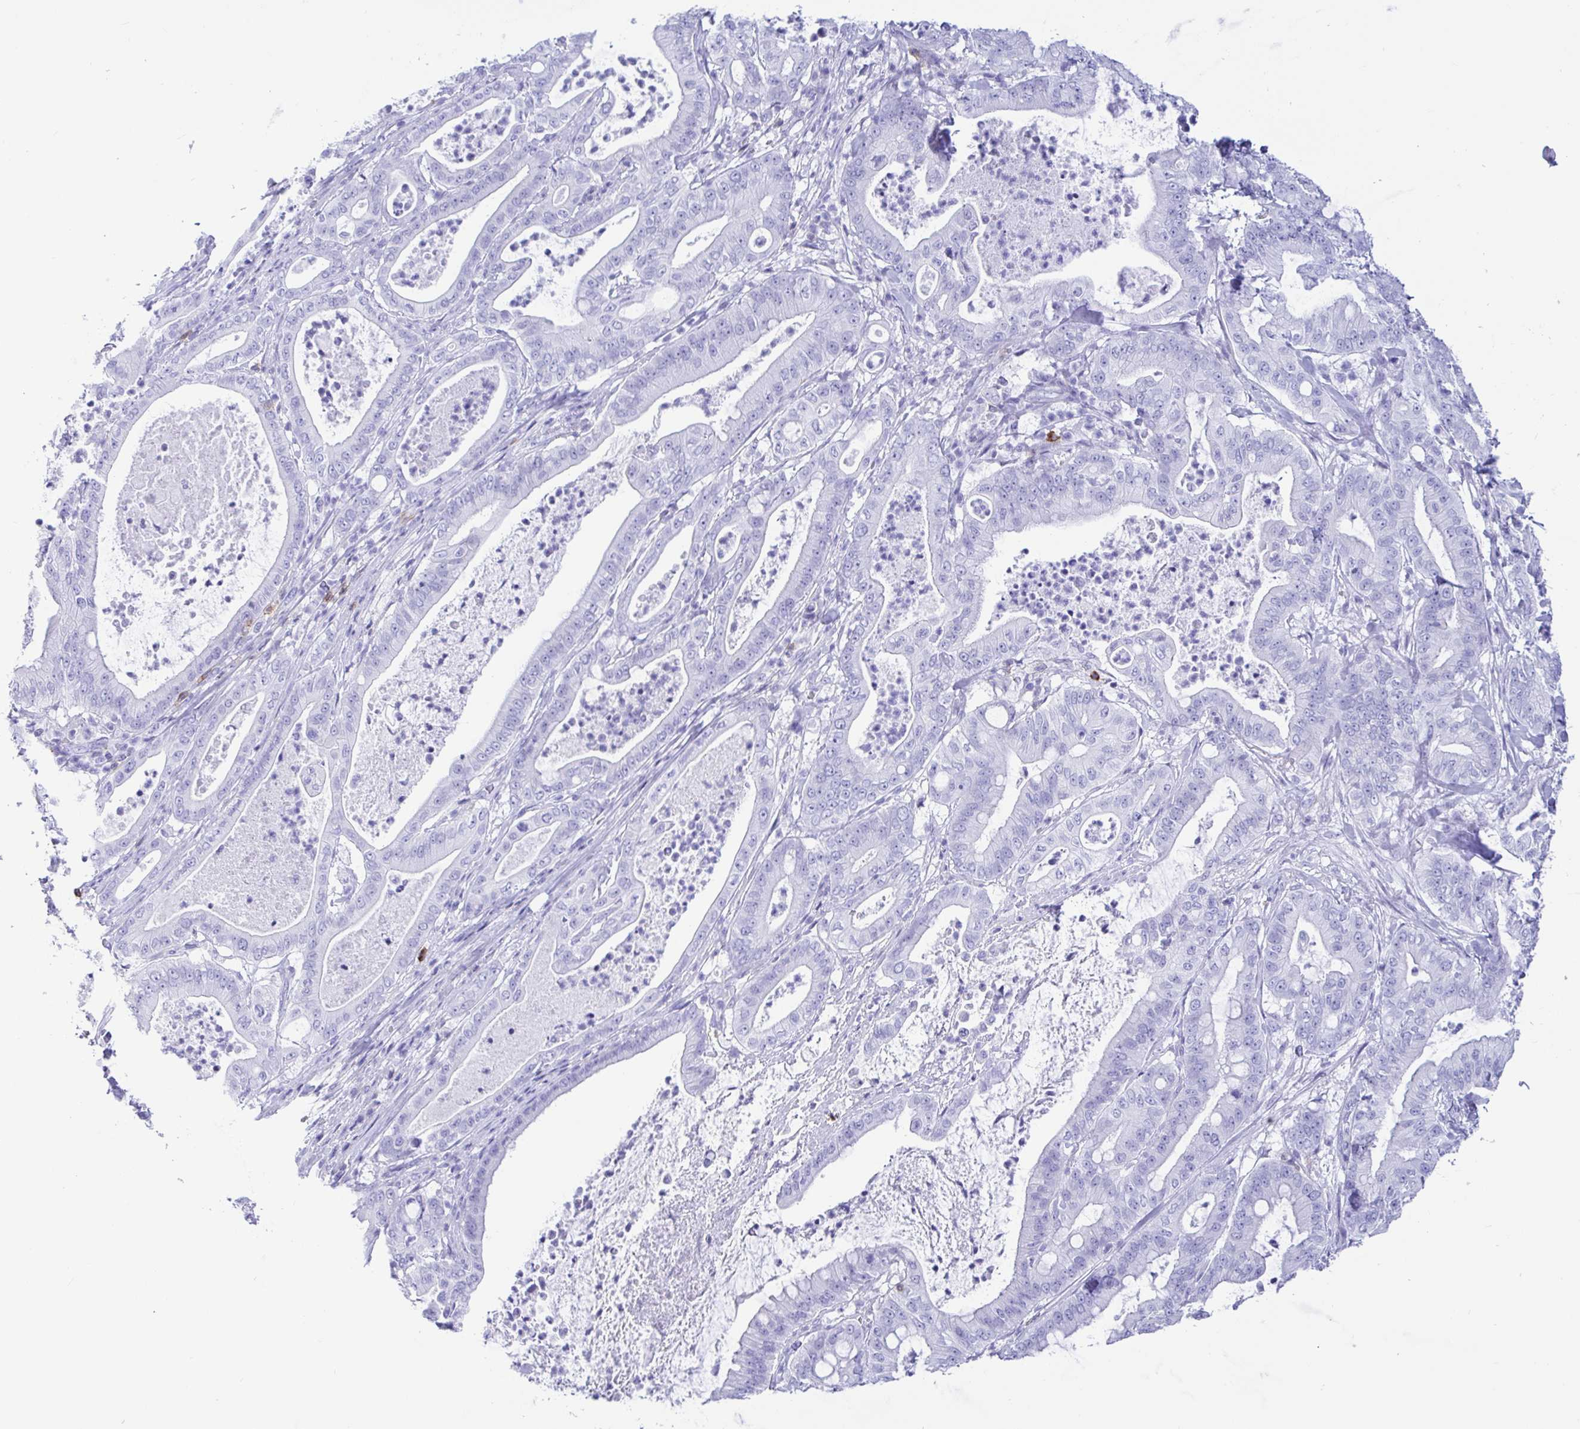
{"staining": {"intensity": "negative", "quantity": "none", "location": "none"}, "tissue": "pancreatic cancer", "cell_type": "Tumor cells", "image_type": "cancer", "snomed": [{"axis": "morphology", "description": "Adenocarcinoma, NOS"}, {"axis": "topography", "description": "Pancreas"}], "caption": "An immunohistochemistry (IHC) image of pancreatic adenocarcinoma is shown. There is no staining in tumor cells of pancreatic adenocarcinoma. (DAB (3,3'-diaminobenzidine) immunohistochemistry (IHC), high magnification).", "gene": "CD5", "patient": {"sex": "male", "age": 71}}